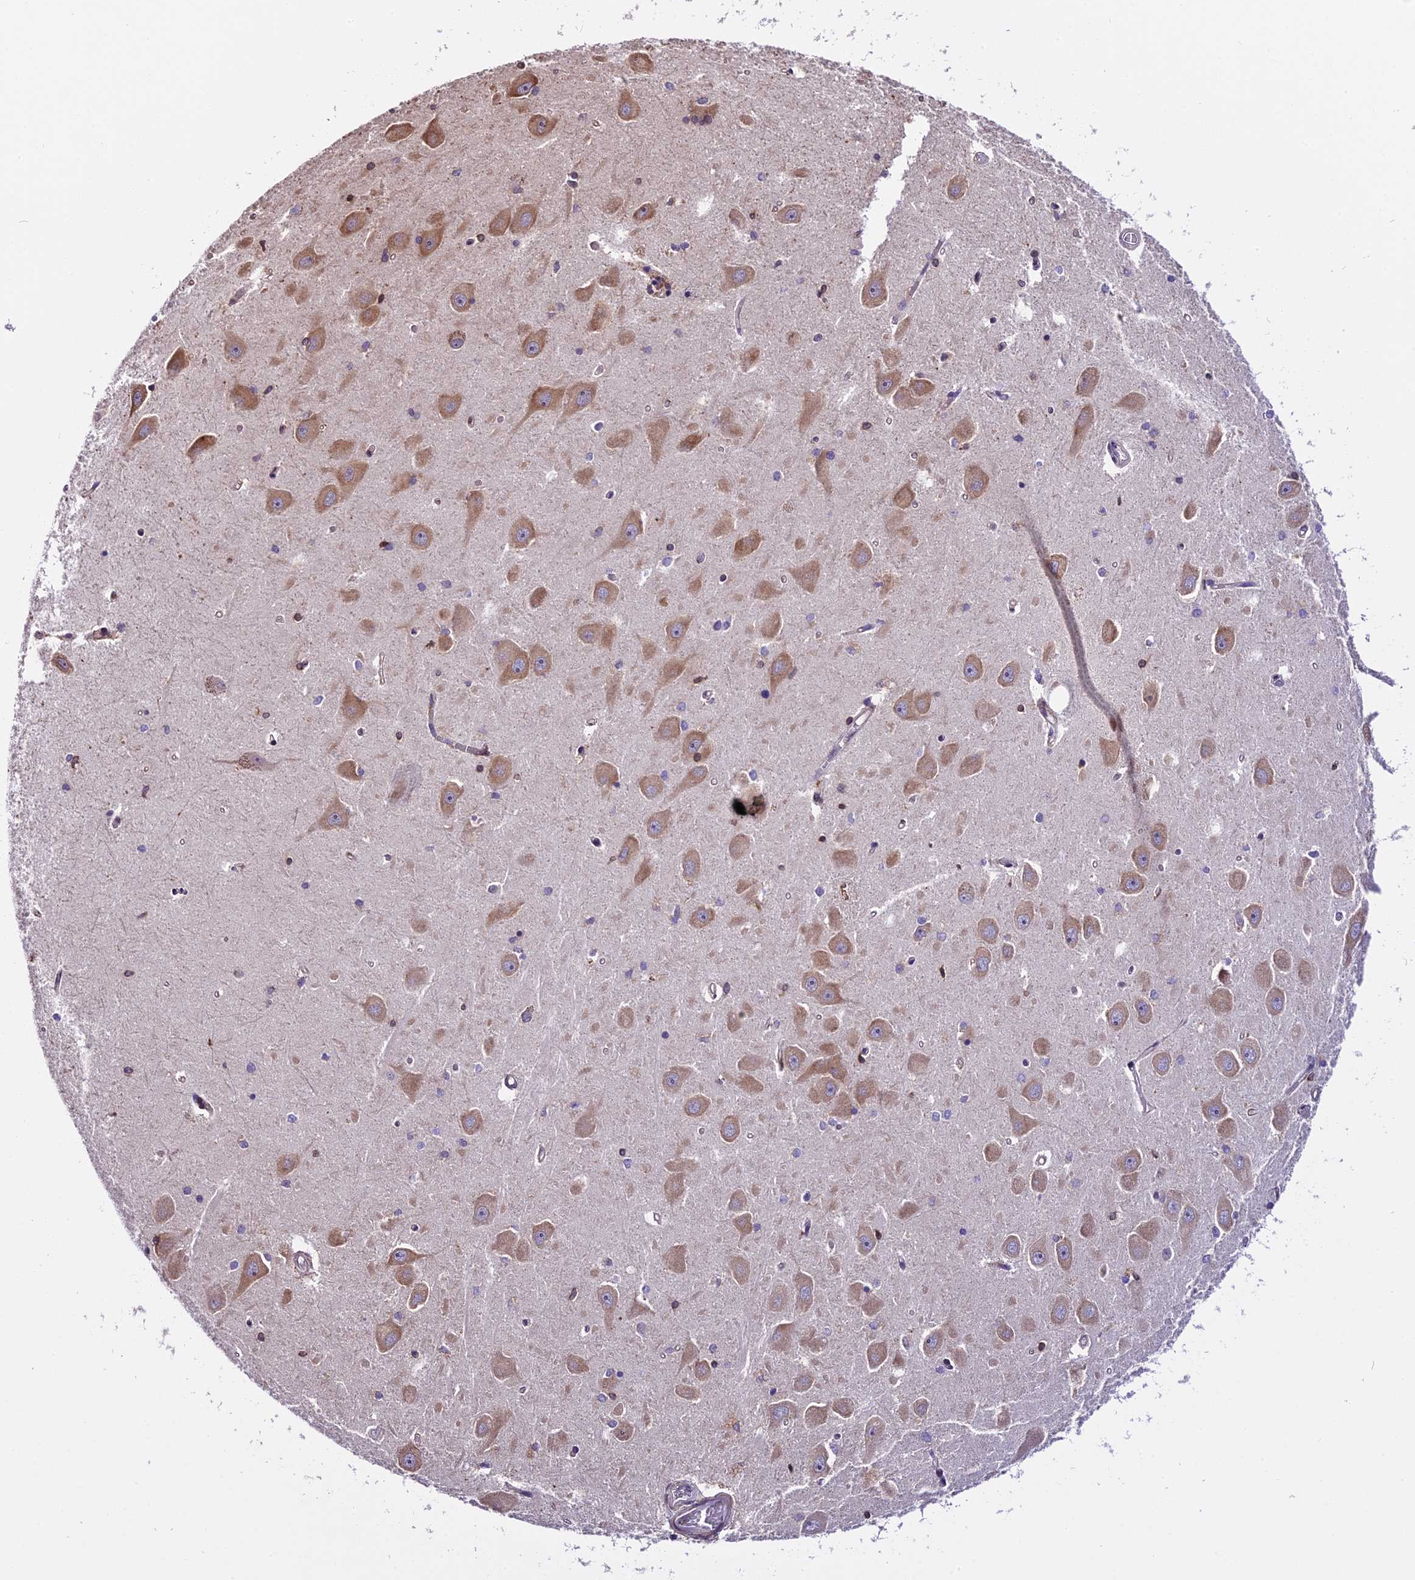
{"staining": {"intensity": "moderate", "quantity": "<25%", "location": "cytoplasmic/membranous,nuclear"}, "tissue": "hippocampus", "cell_type": "Glial cells", "image_type": "normal", "snomed": [{"axis": "morphology", "description": "Normal tissue, NOS"}, {"axis": "topography", "description": "Hippocampus"}], "caption": "Immunohistochemistry micrograph of benign hippocampus stained for a protein (brown), which shows low levels of moderate cytoplasmic/membranous,nuclear positivity in approximately <25% of glial cells.", "gene": "HERPUD1", "patient": {"sex": "male", "age": 45}}